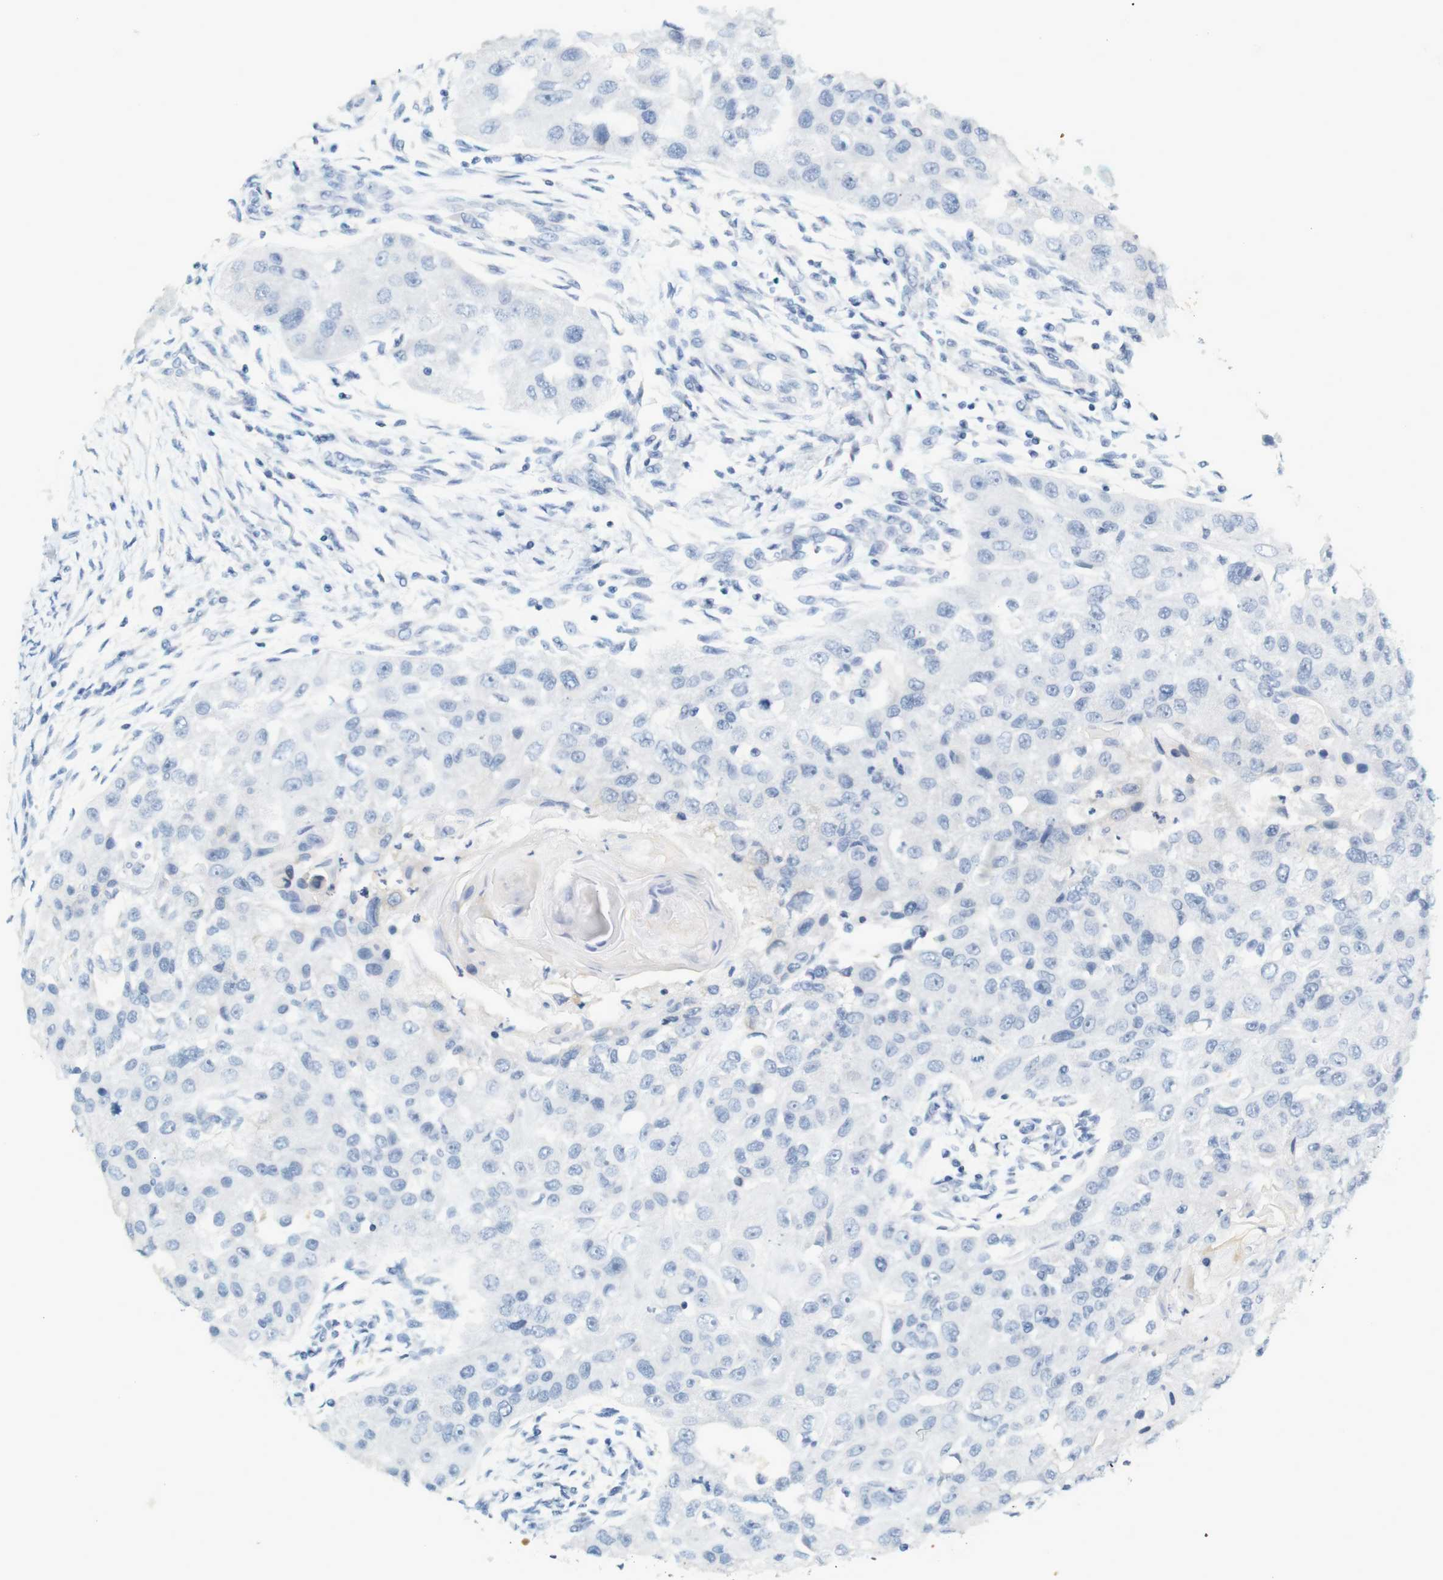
{"staining": {"intensity": "negative", "quantity": "none", "location": "none"}, "tissue": "head and neck cancer", "cell_type": "Tumor cells", "image_type": "cancer", "snomed": [{"axis": "morphology", "description": "Normal tissue, NOS"}, {"axis": "morphology", "description": "Squamous cell carcinoma, NOS"}, {"axis": "topography", "description": "Skeletal muscle"}, {"axis": "topography", "description": "Head-Neck"}], "caption": "A micrograph of human head and neck cancer (squamous cell carcinoma) is negative for staining in tumor cells.", "gene": "LRRK2", "patient": {"sex": "male", "age": 51}}